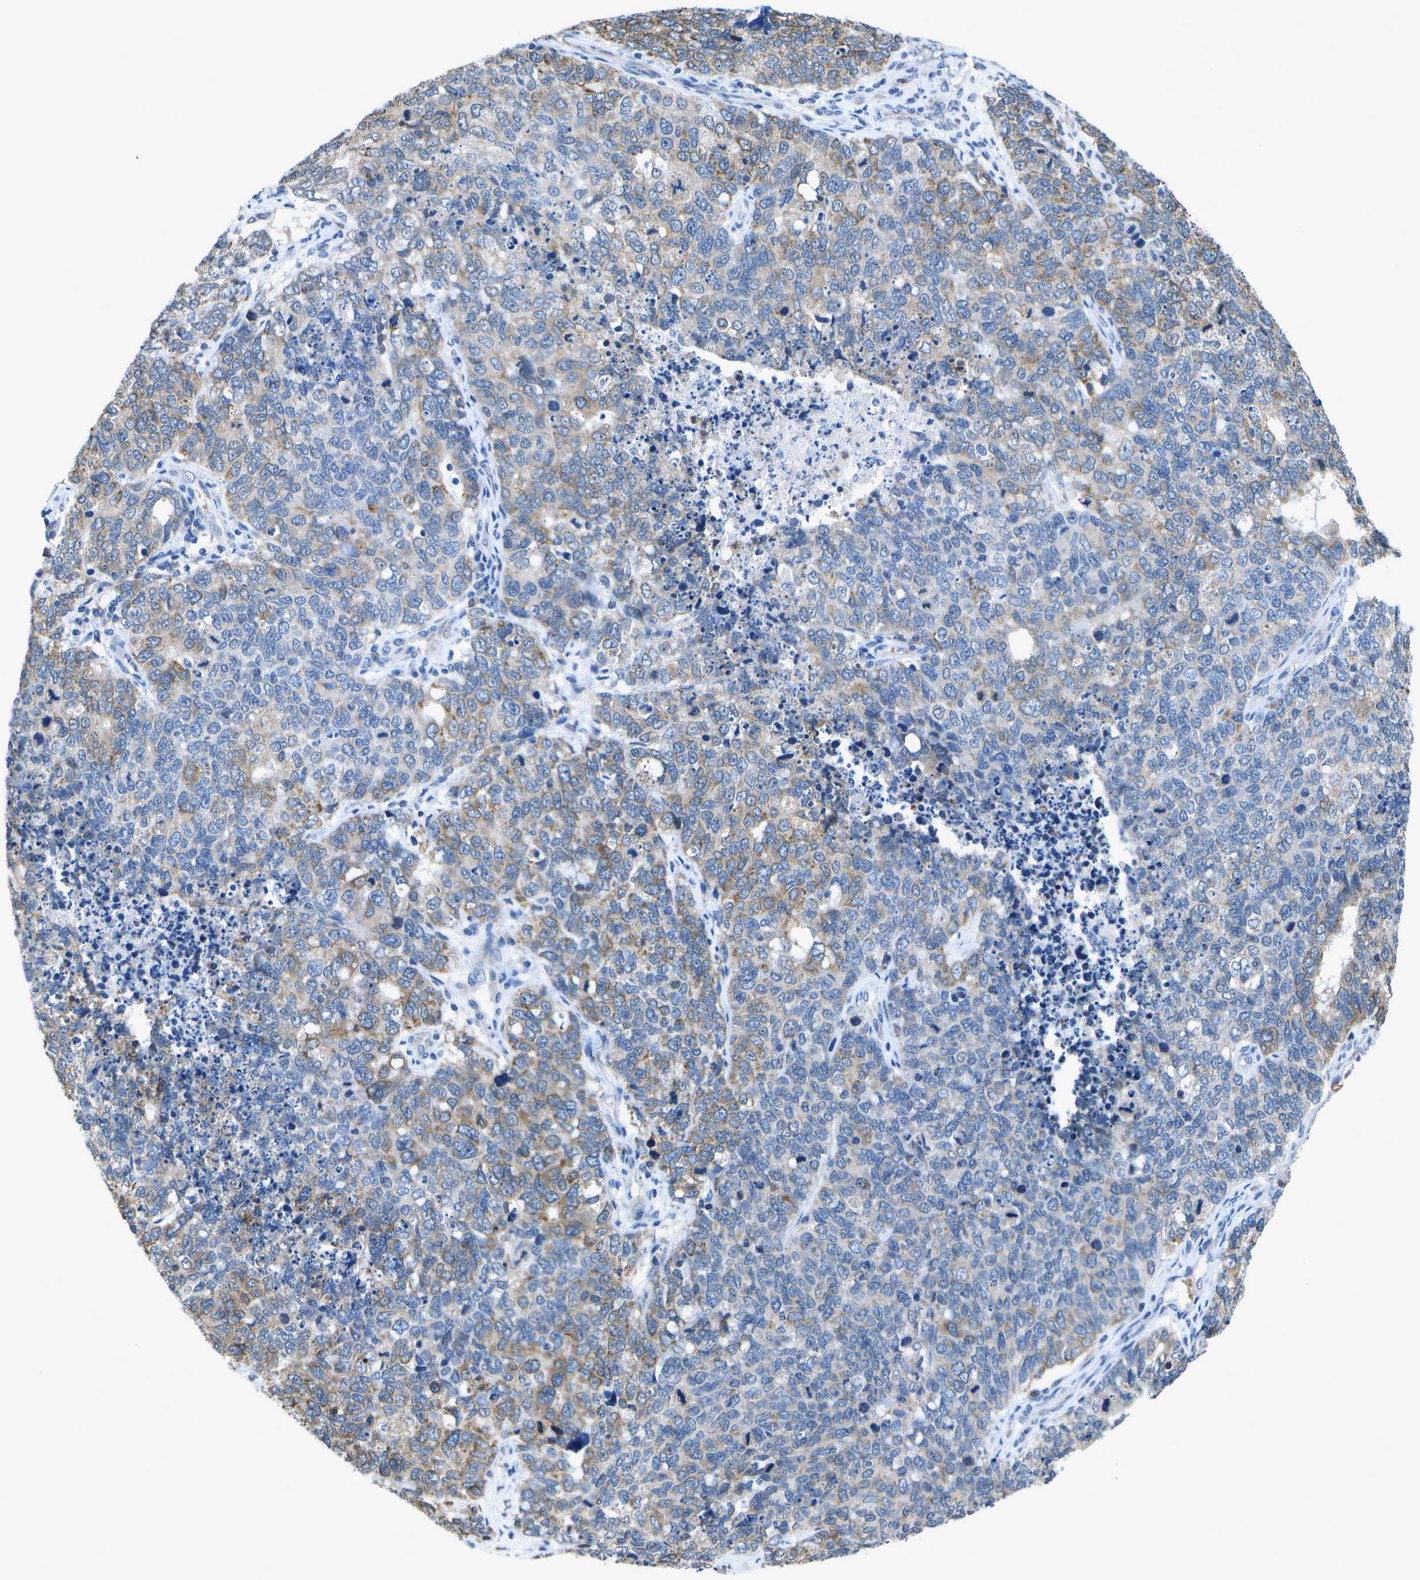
{"staining": {"intensity": "moderate", "quantity": "<25%", "location": "cytoplasmic/membranous"}, "tissue": "cervical cancer", "cell_type": "Tumor cells", "image_type": "cancer", "snomed": [{"axis": "morphology", "description": "Squamous cell carcinoma, NOS"}, {"axis": "topography", "description": "Cervix"}], "caption": "Protein staining by IHC exhibits moderate cytoplasmic/membranous expression in approximately <25% of tumor cells in cervical squamous cell carcinoma.", "gene": "DSE", "patient": {"sex": "female", "age": 63}}